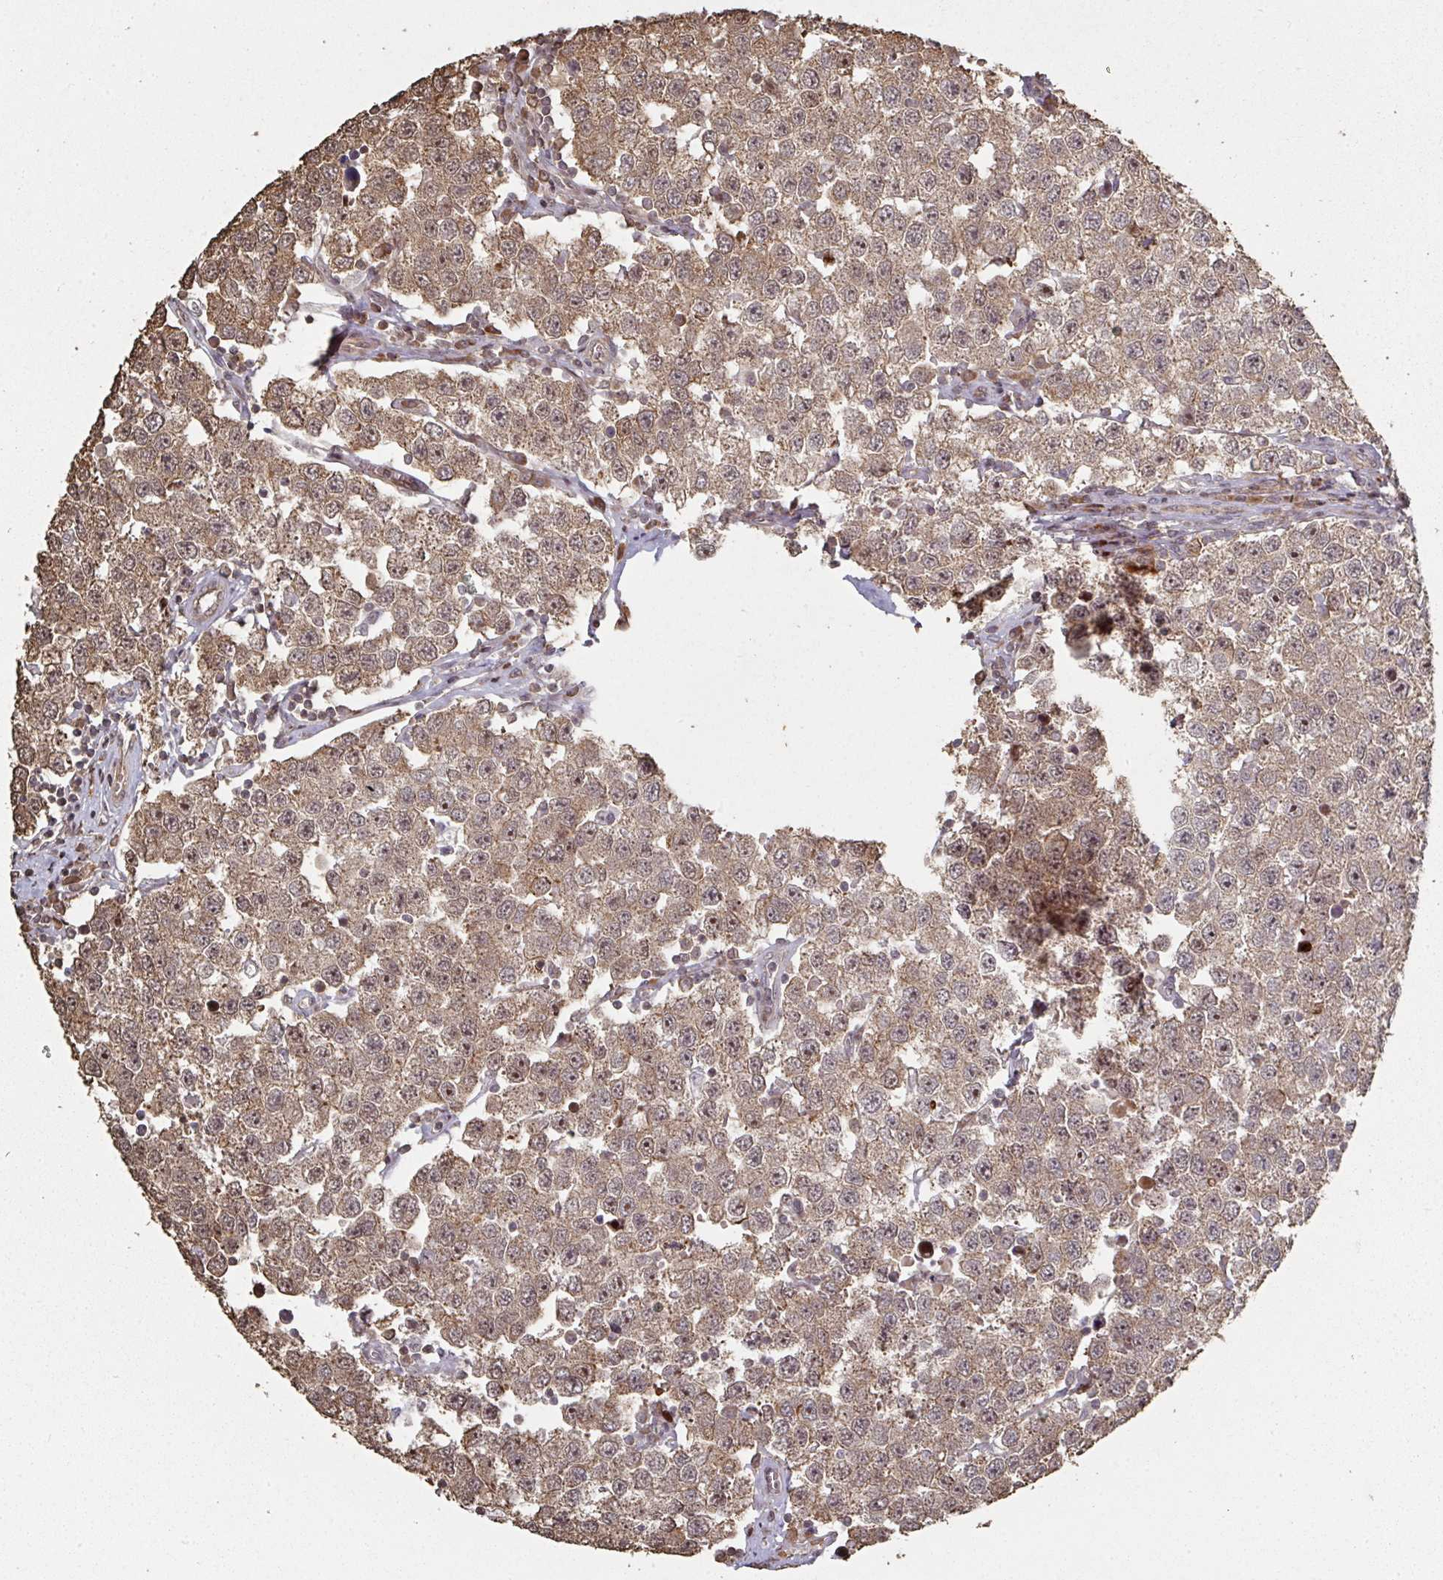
{"staining": {"intensity": "moderate", "quantity": ">75%", "location": "cytoplasmic/membranous"}, "tissue": "testis cancer", "cell_type": "Tumor cells", "image_type": "cancer", "snomed": [{"axis": "morphology", "description": "Seminoma, NOS"}, {"axis": "topography", "description": "Testis"}], "caption": "Approximately >75% of tumor cells in testis cancer (seminoma) demonstrate moderate cytoplasmic/membranous protein expression as visualized by brown immunohistochemical staining.", "gene": "CA7", "patient": {"sex": "male", "age": 34}}